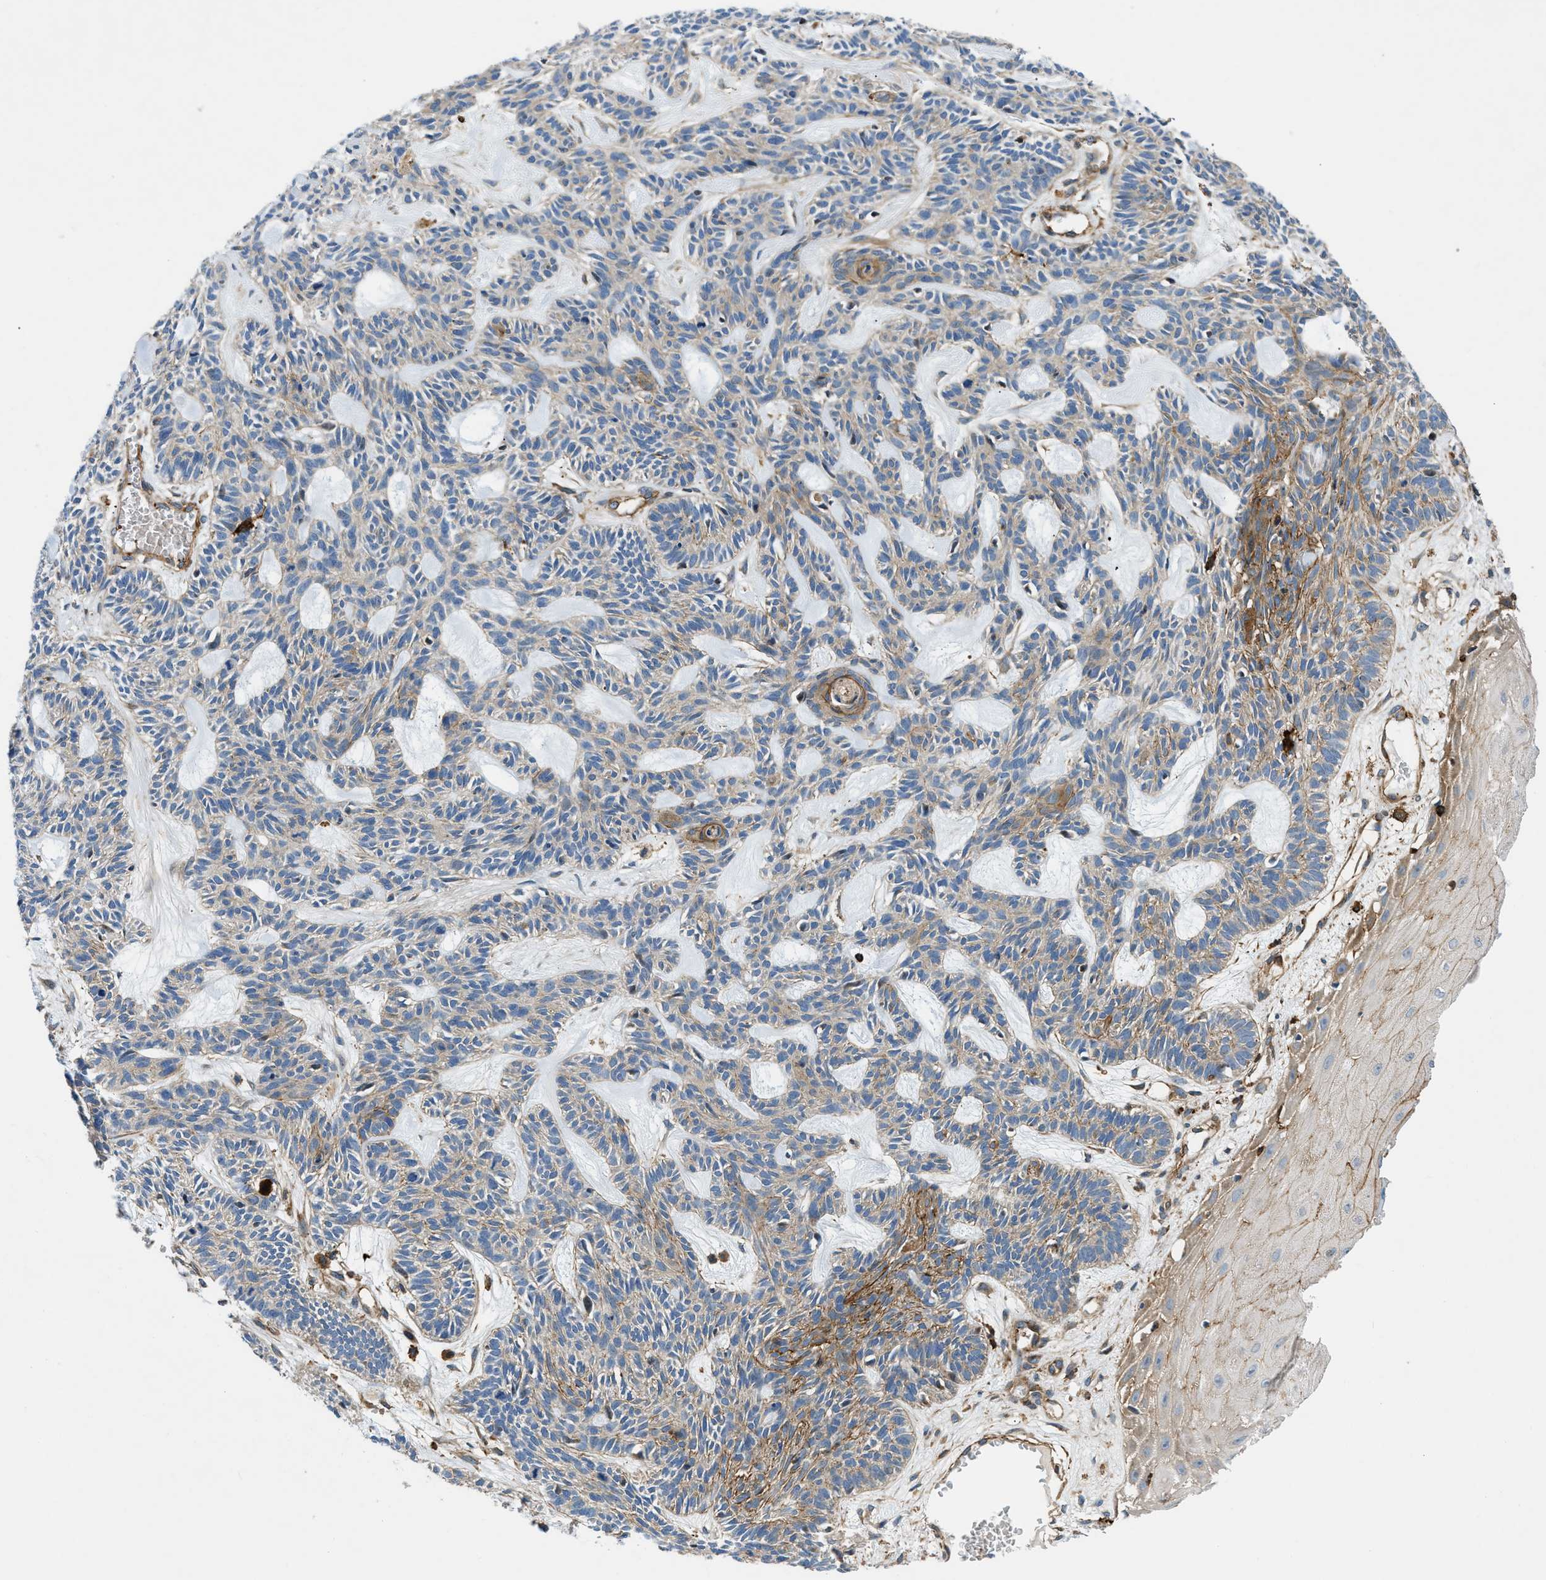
{"staining": {"intensity": "moderate", "quantity": "25%-75%", "location": "cytoplasmic/membranous"}, "tissue": "skin cancer", "cell_type": "Tumor cells", "image_type": "cancer", "snomed": [{"axis": "morphology", "description": "Basal cell carcinoma"}, {"axis": "topography", "description": "Skin"}], "caption": "Moderate cytoplasmic/membranous protein staining is identified in approximately 25%-75% of tumor cells in basal cell carcinoma (skin).", "gene": "DHODH", "patient": {"sex": "male", "age": 67}}